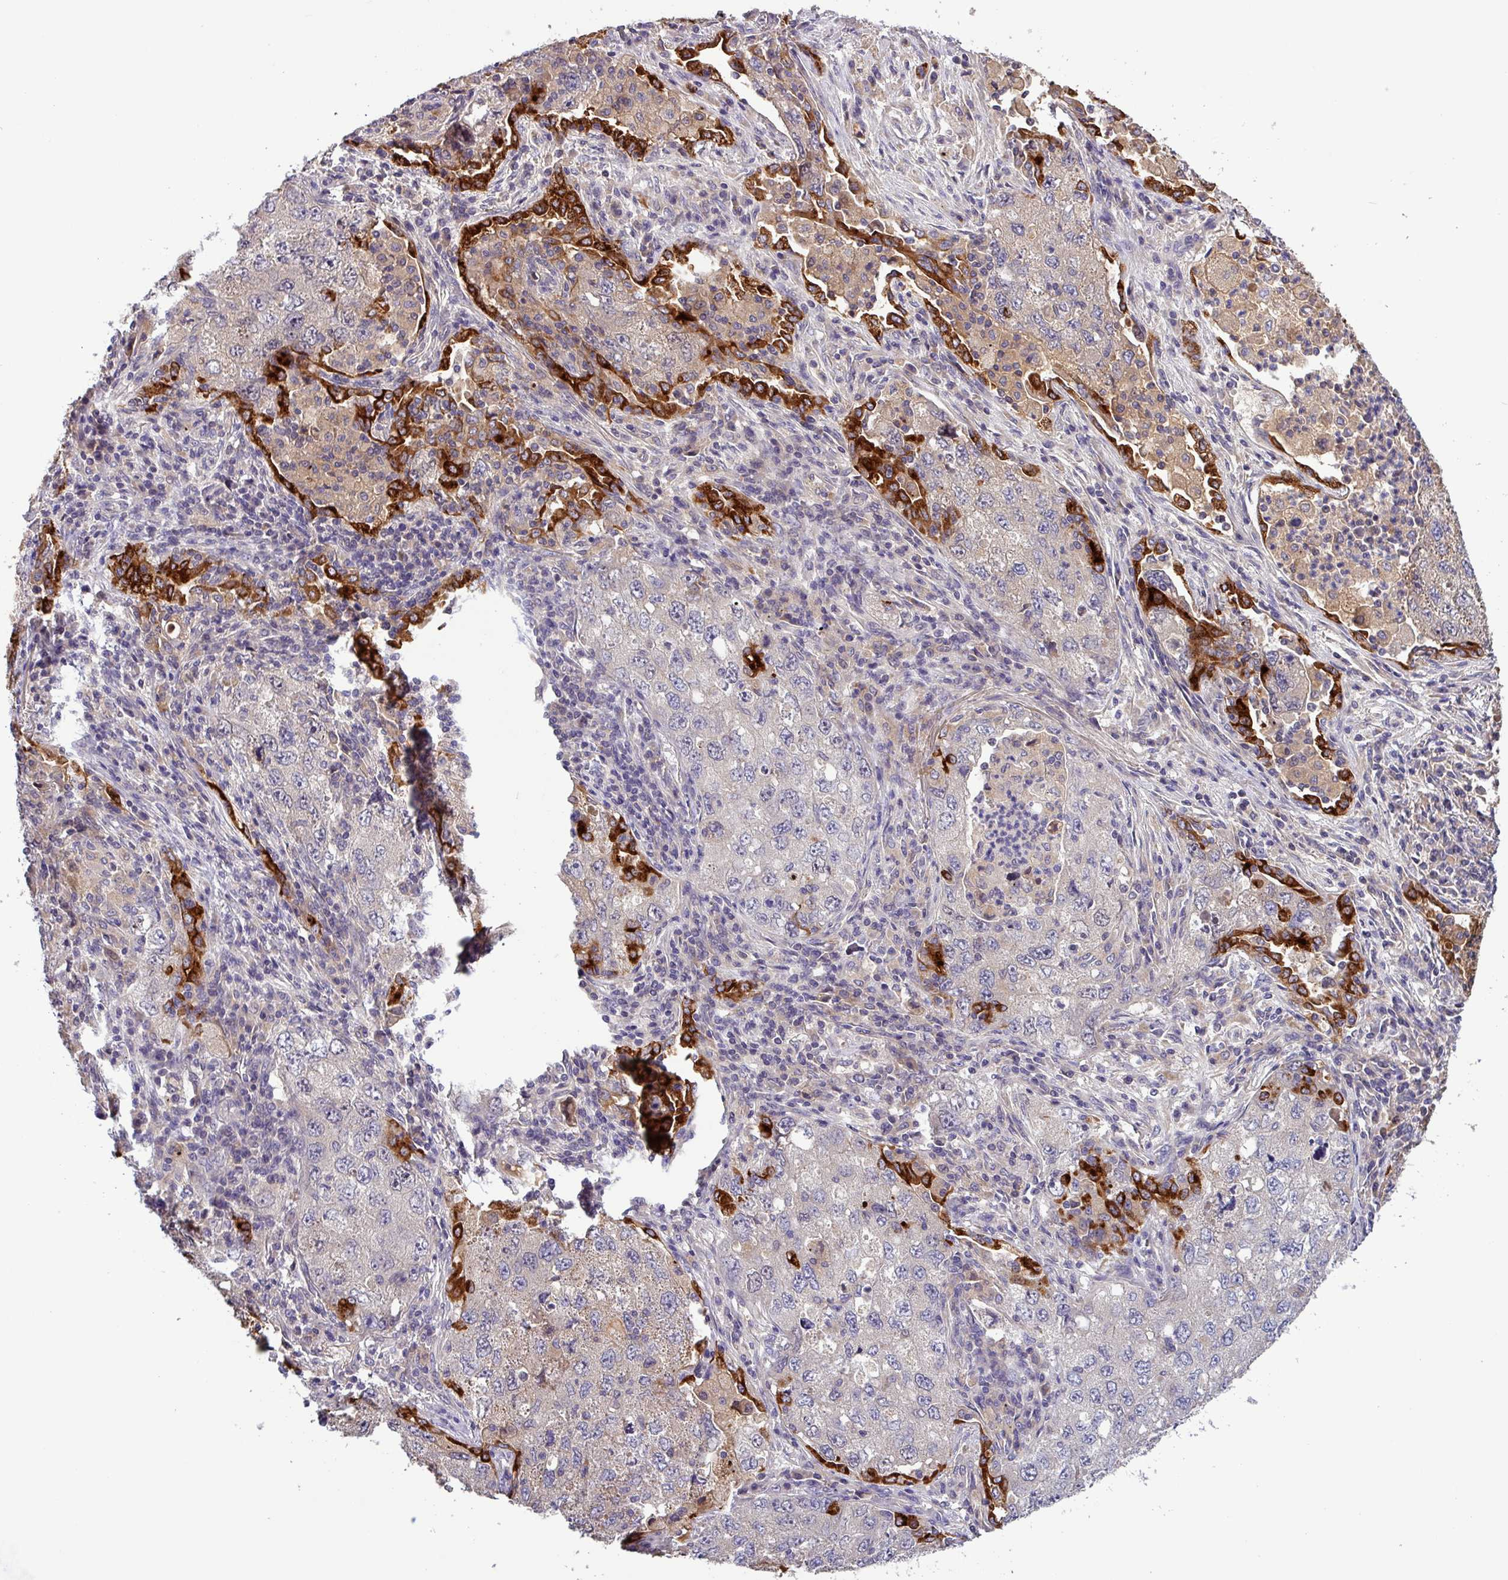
{"staining": {"intensity": "strong", "quantity": "<25%", "location": "cytoplasmic/membranous"}, "tissue": "lung cancer", "cell_type": "Tumor cells", "image_type": "cancer", "snomed": [{"axis": "morphology", "description": "Adenocarcinoma, NOS"}, {"axis": "topography", "description": "Lung"}], "caption": "Lung cancer (adenocarcinoma) stained with DAB (3,3'-diaminobenzidine) immunohistochemistry shows medium levels of strong cytoplasmic/membranous positivity in approximately <25% of tumor cells. The protein of interest is shown in brown color, while the nuclei are stained blue.", "gene": "SFTPB", "patient": {"sex": "female", "age": 57}}